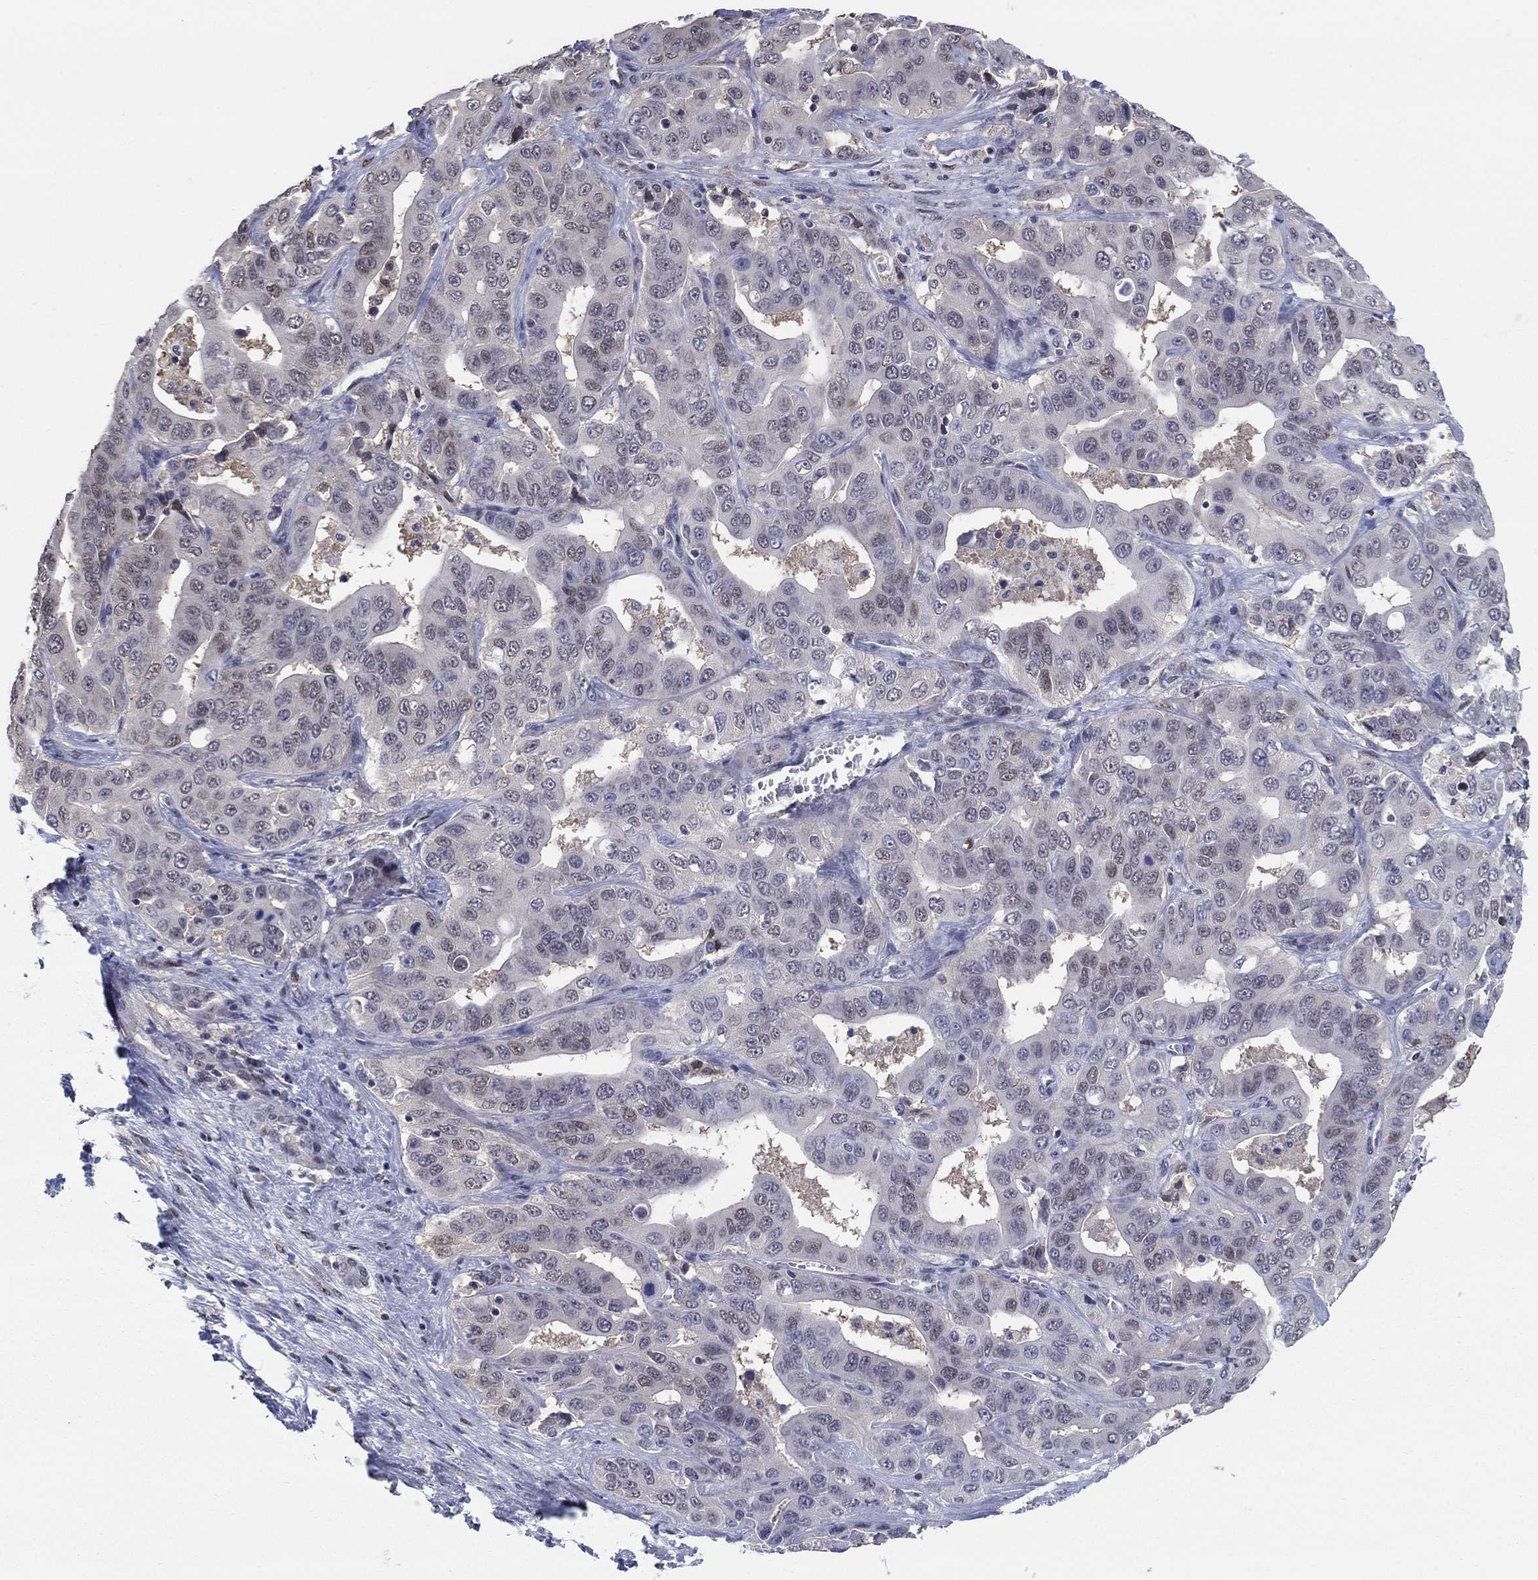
{"staining": {"intensity": "negative", "quantity": "none", "location": "none"}, "tissue": "liver cancer", "cell_type": "Tumor cells", "image_type": "cancer", "snomed": [{"axis": "morphology", "description": "Cholangiocarcinoma"}, {"axis": "topography", "description": "Liver"}], "caption": "This micrograph is of liver cholangiocarcinoma stained with IHC to label a protein in brown with the nuclei are counter-stained blue. There is no positivity in tumor cells.", "gene": "CENPE", "patient": {"sex": "female", "age": 52}}